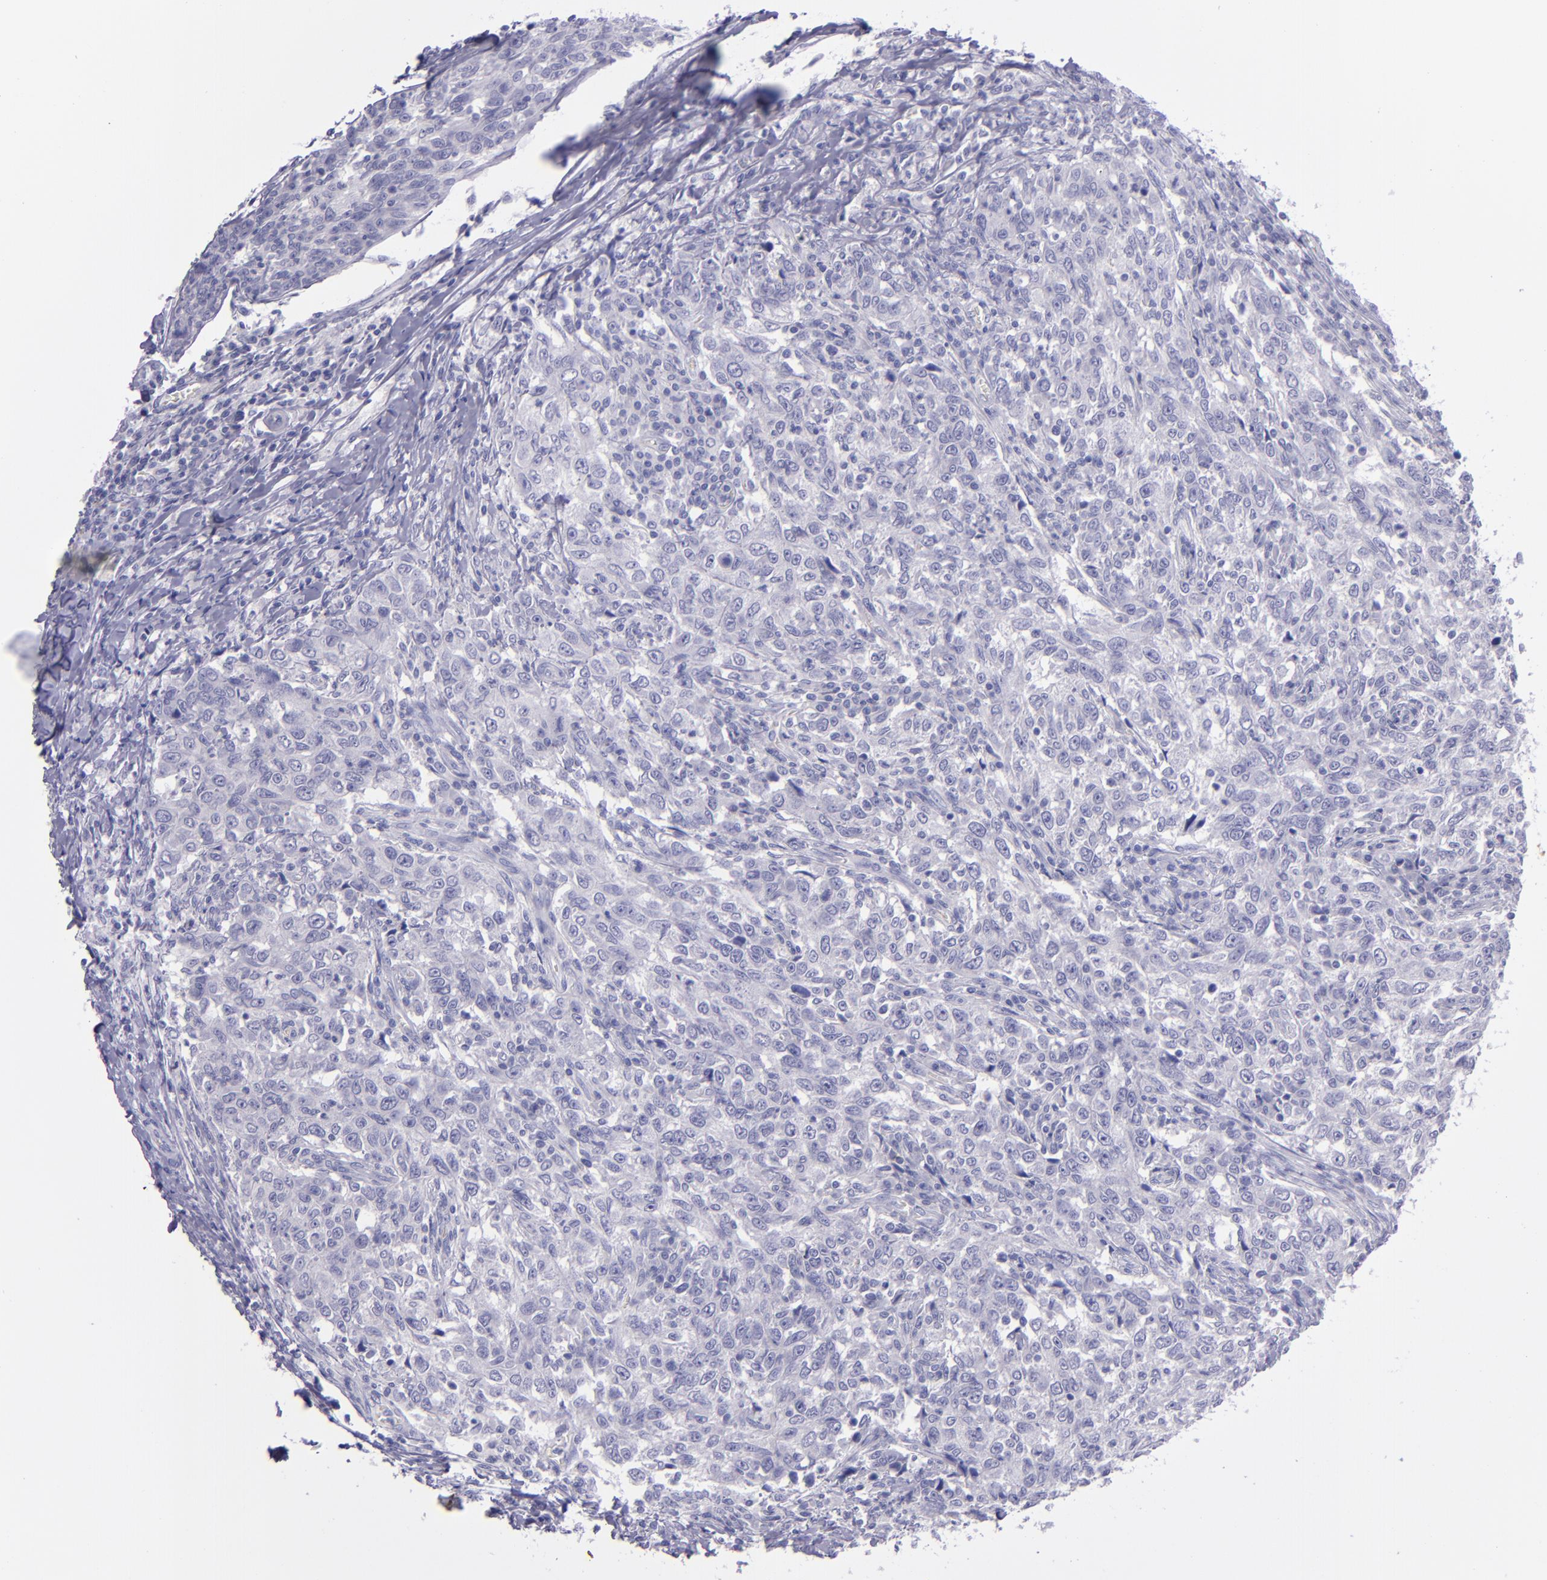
{"staining": {"intensity": "negative", "quantity": "none", "location": "none"}, "tissue": "breast cancer", "cell_type": "Tumor cells", "image_type": "cancer", "snomed": [{"axis": "morphology", "description": "Duct carcinoma"}, {"axis": "topography", "description": "Breast"}], "caption": "The IHC image has no significant expression in tumor cells of breast cancer (infiltrating ductal carcinoma) tissue. (DAB immunohistochemistry (IHC) with hematoxylin counter stain).", "gene": "TNNT3", "patient": {"sex": "female", "age": 50}}